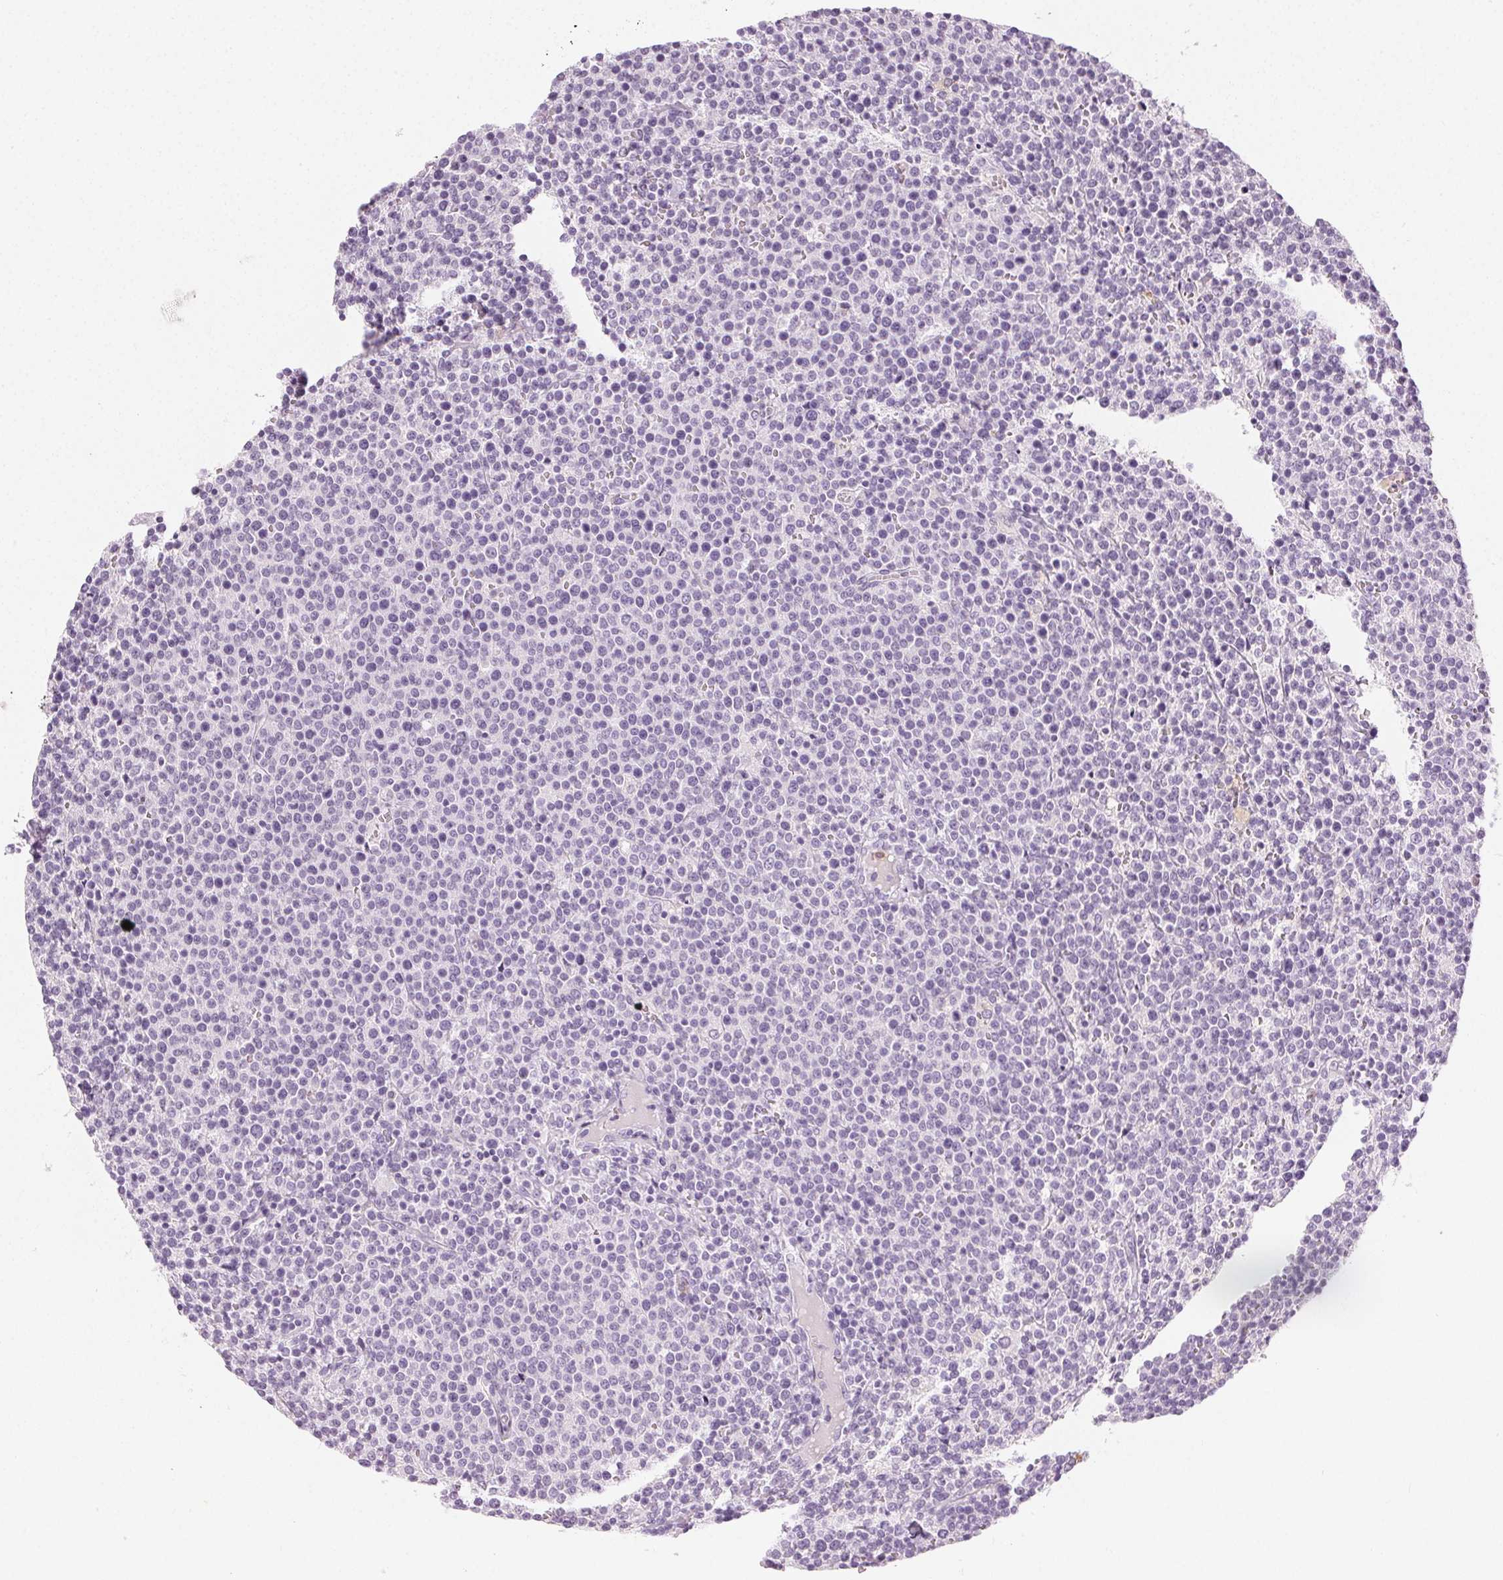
{"staining": {"intensity": "negative", "quantity": "none", "location": "none"}, "tissue": "lymphoma", "cell_type": "Tumor cells", "image_type": "cancer", "snomed": [{"axis": "morphology", "description": "Malignant lymphoma, non-Hodgkin's type, High grade"}, {"axis": "topography", "description": "Lymph node"}], "caption": "A micrograph of human malignant lymphoma, non-Hodgkin's type (high-grade) is negative for staining in tumor cells. Brightfield microscopy of immunohistochemistry stained with DAB (brown) and hematoxylin (blue), captured at high magnification.", "gene": "MPO", "patient": {"sex": "male", "age": 61}}